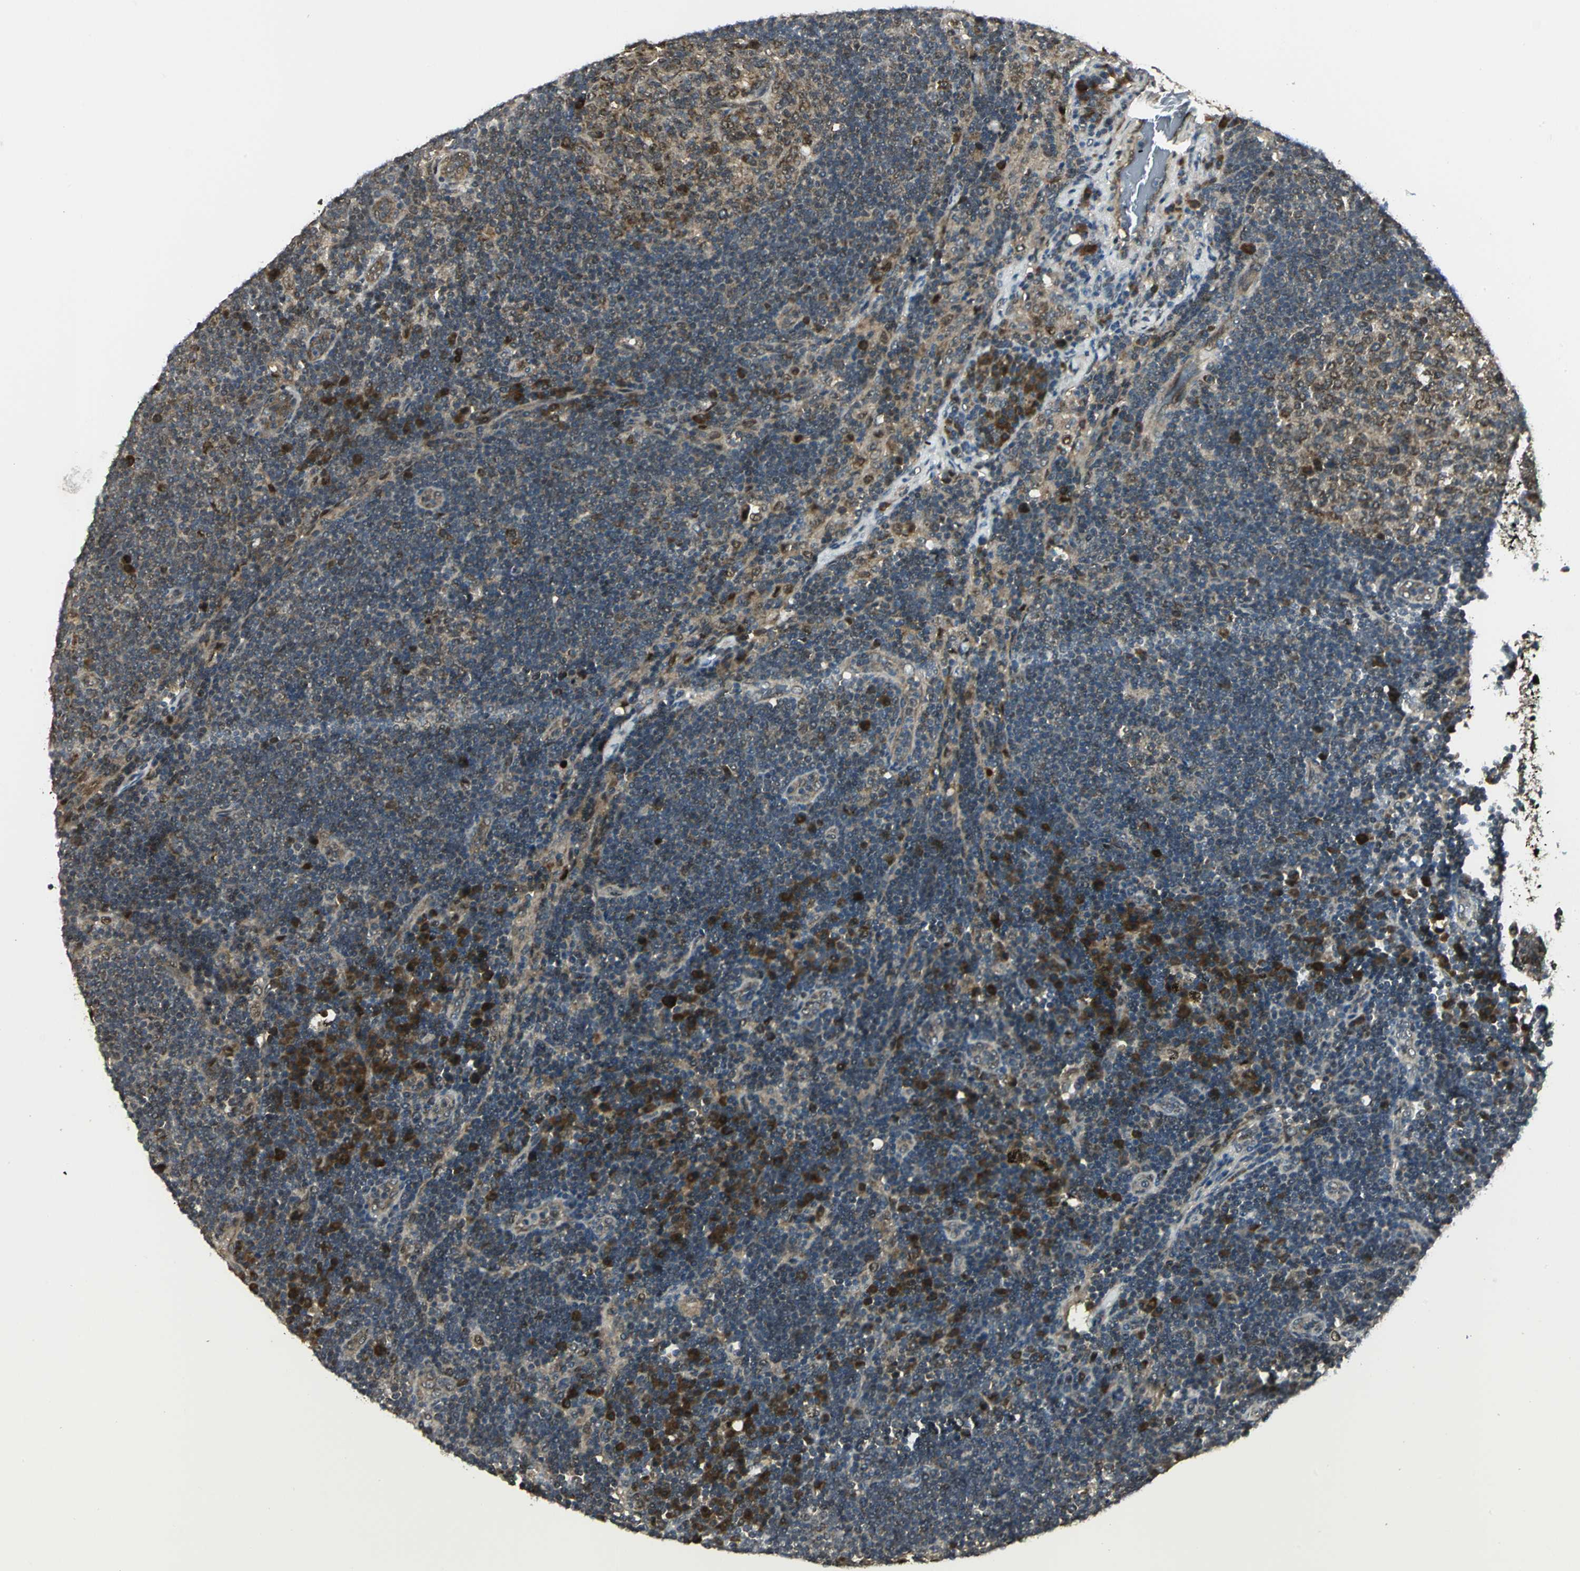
{"staining": {"intensity": "moderate", "quantity": ">75%", "location": "cytoplasmic/membranous,nuclear"}, "tissue": "lymph node", "cell_type": "Germinal center cells", "image_type": "normal", "snomed": [{"axis": "morphology", "description": "Normal tissue, NOS"}, {"axis": "morphology", "description": "Squamous cell carcinoma, metastatic, NOS"}, {"axis": "topography", "description": "Lymph node"}], "caption": "This photomicrograph reveals immunohistochemistry (IHC) staining of benign human lymph node, with medium moderate cytoplasmic/membranous,nuclear positivity in about >75% of germinal center cells.", "gene": "PSMC4", "patient": {"sex": "female", "age": 53}}